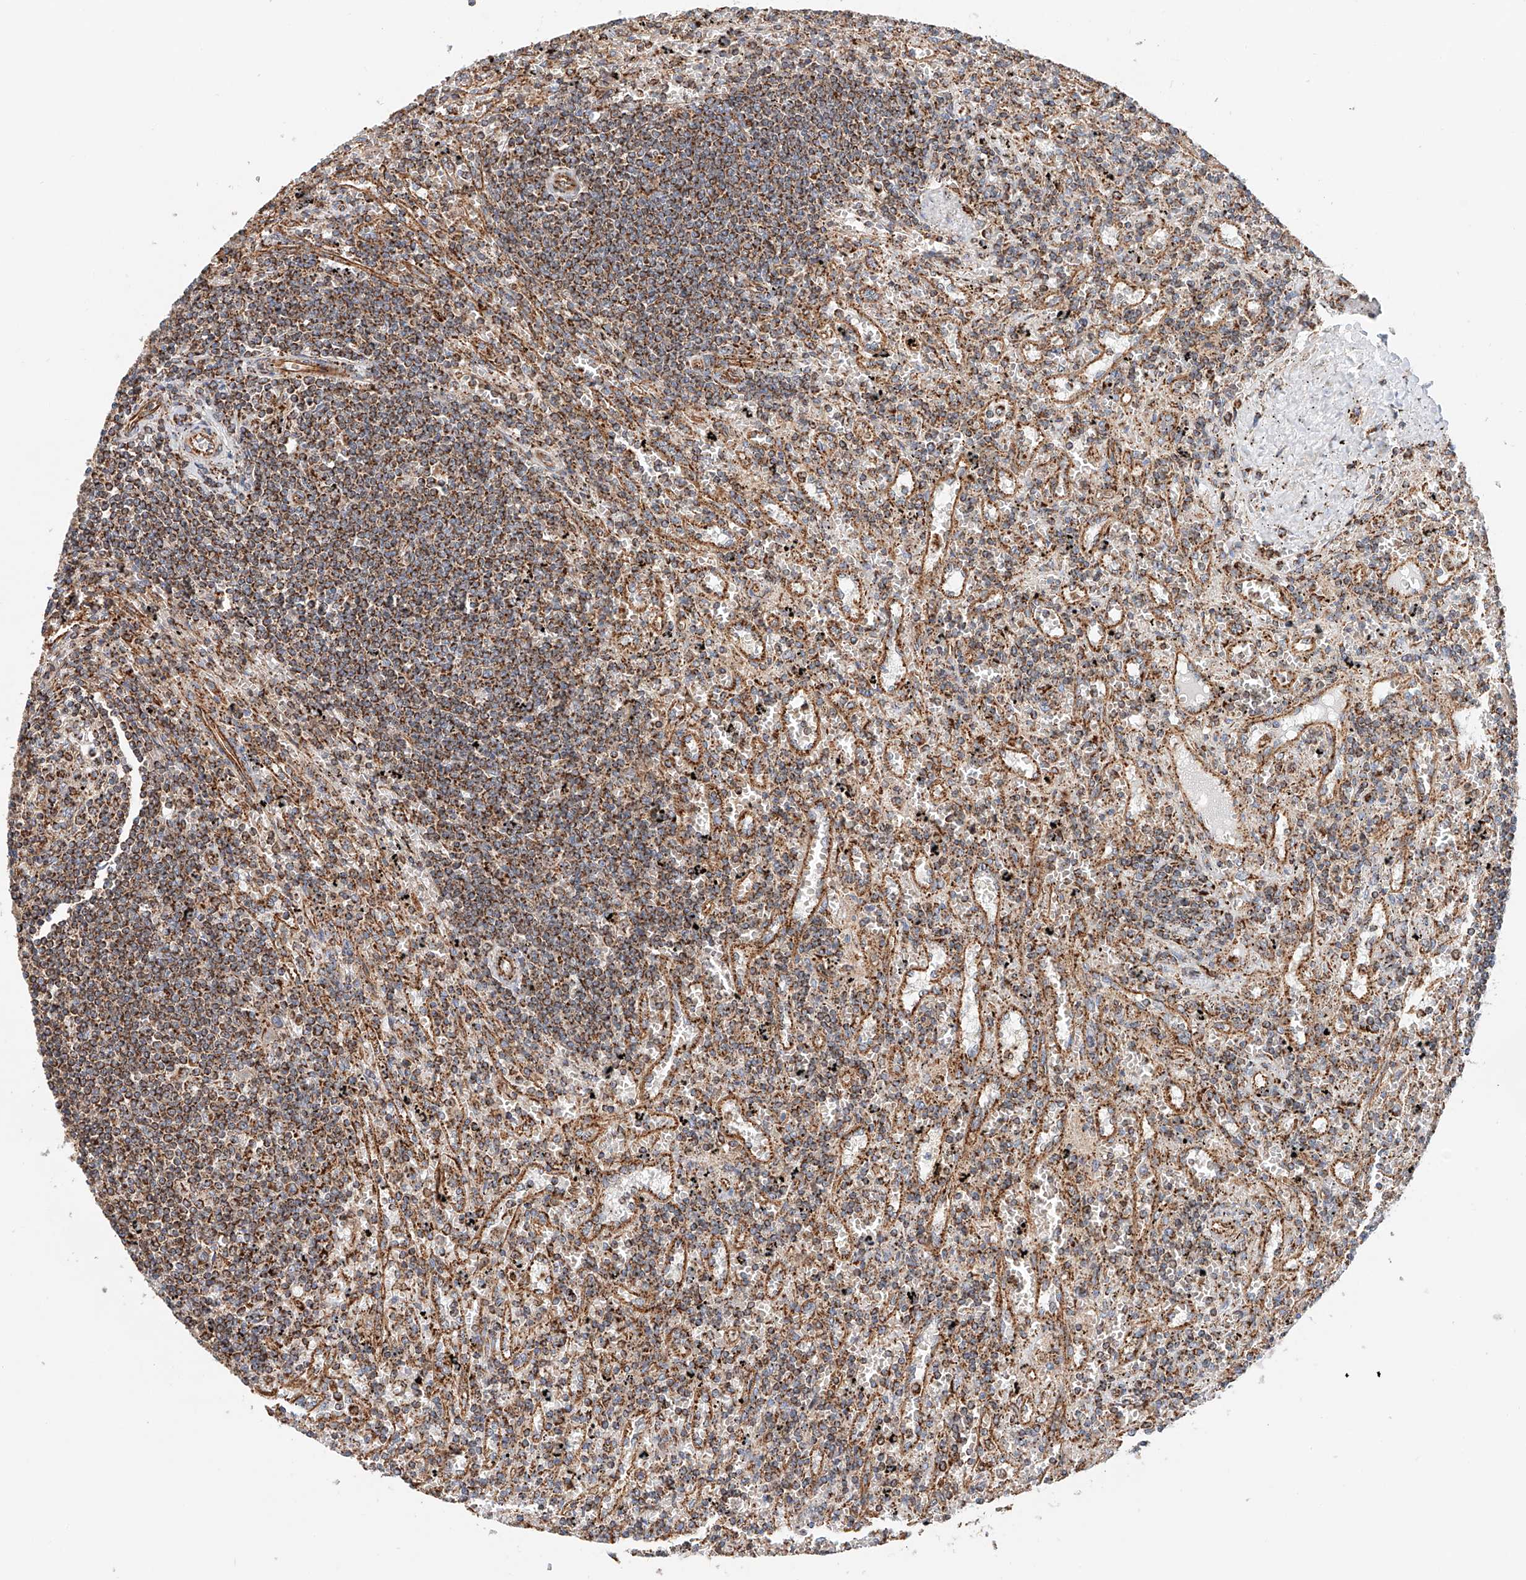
{"staining": {"intensity": "moderate", "quantity": ">75%", "location": "cytoplasmic/membranous"}, "tissue": "lymphoma", "cell_type": "Tumor cells", "image_type": "cancer", "snomed": [{"axis": "morphology", "description": "Malignant lymphoma, non-Hodgkin's type, Low grade"}, {"axis": "topography", "description": "Spleen"}], "caption": "IHC photomicrograph of neoplastic tissue: human lymphoma stained using immunohistochemistry (IHC) shows medium levels of moderate protein expression localized specifically in the cytoplasmic/membranous of tumor cells, appearing as a cytoplasmic/membranous brown color.", "gene": "NDUFV3", "patient": {"sex": "male", "age": 76}}